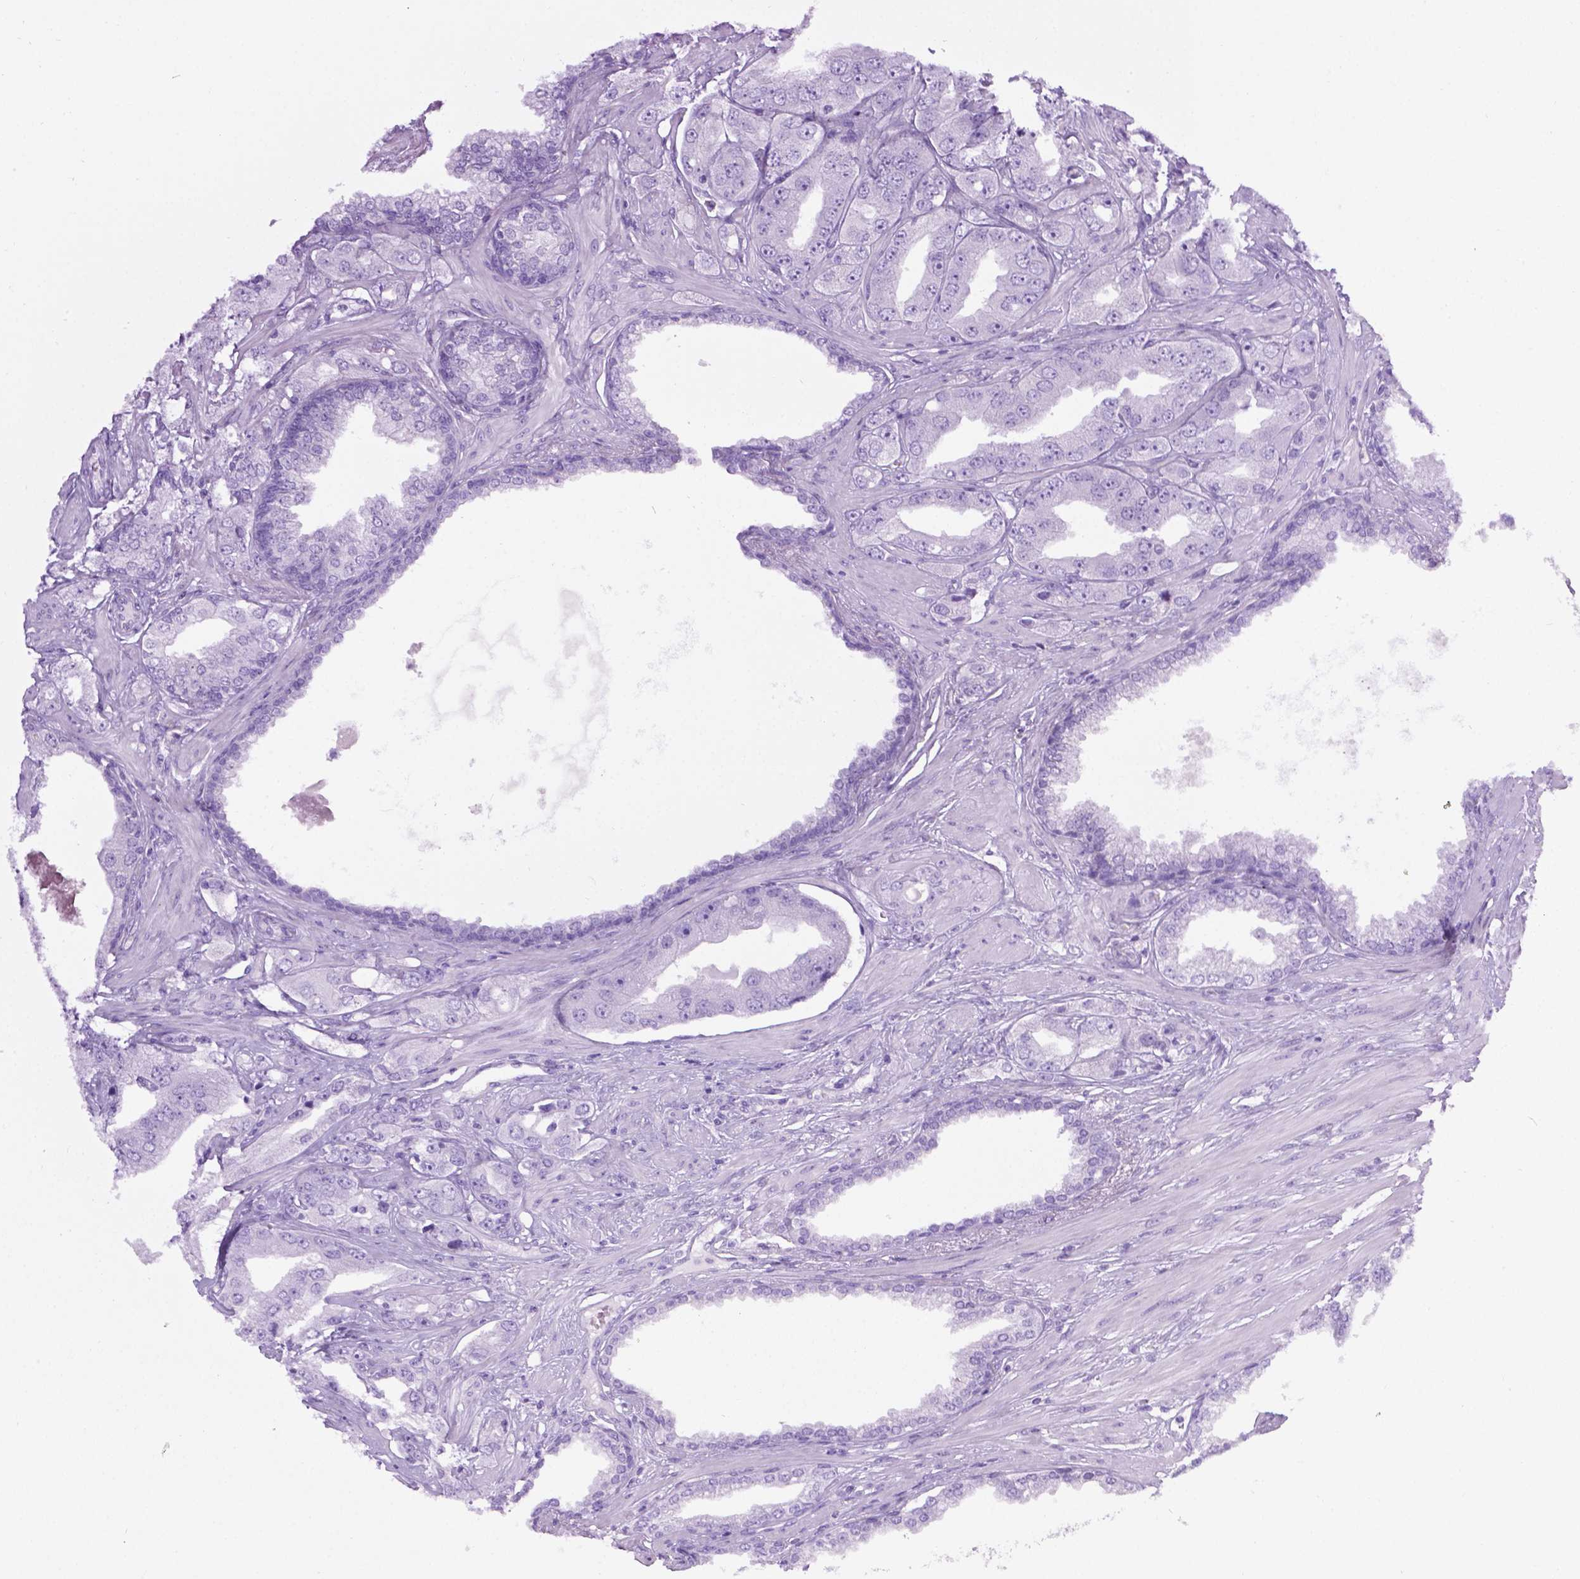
{"staining": {"intensity": "negative", "quantity": "none", "location": "none"}, "tissue": "prostate cancer", "cell_type": "Tumor cells", "image_type": "cancer", "snomed": [{"axis": "morphology", "description": "Adenocarcinoma, Low grade"}, {"axis": "topography", "description": "Prostate"}], "caption": "Tumor cells show no significant protein positivity in prostate cancer.", "gene": "LELP1", "patient": {"sex": "male", "age": 60}}